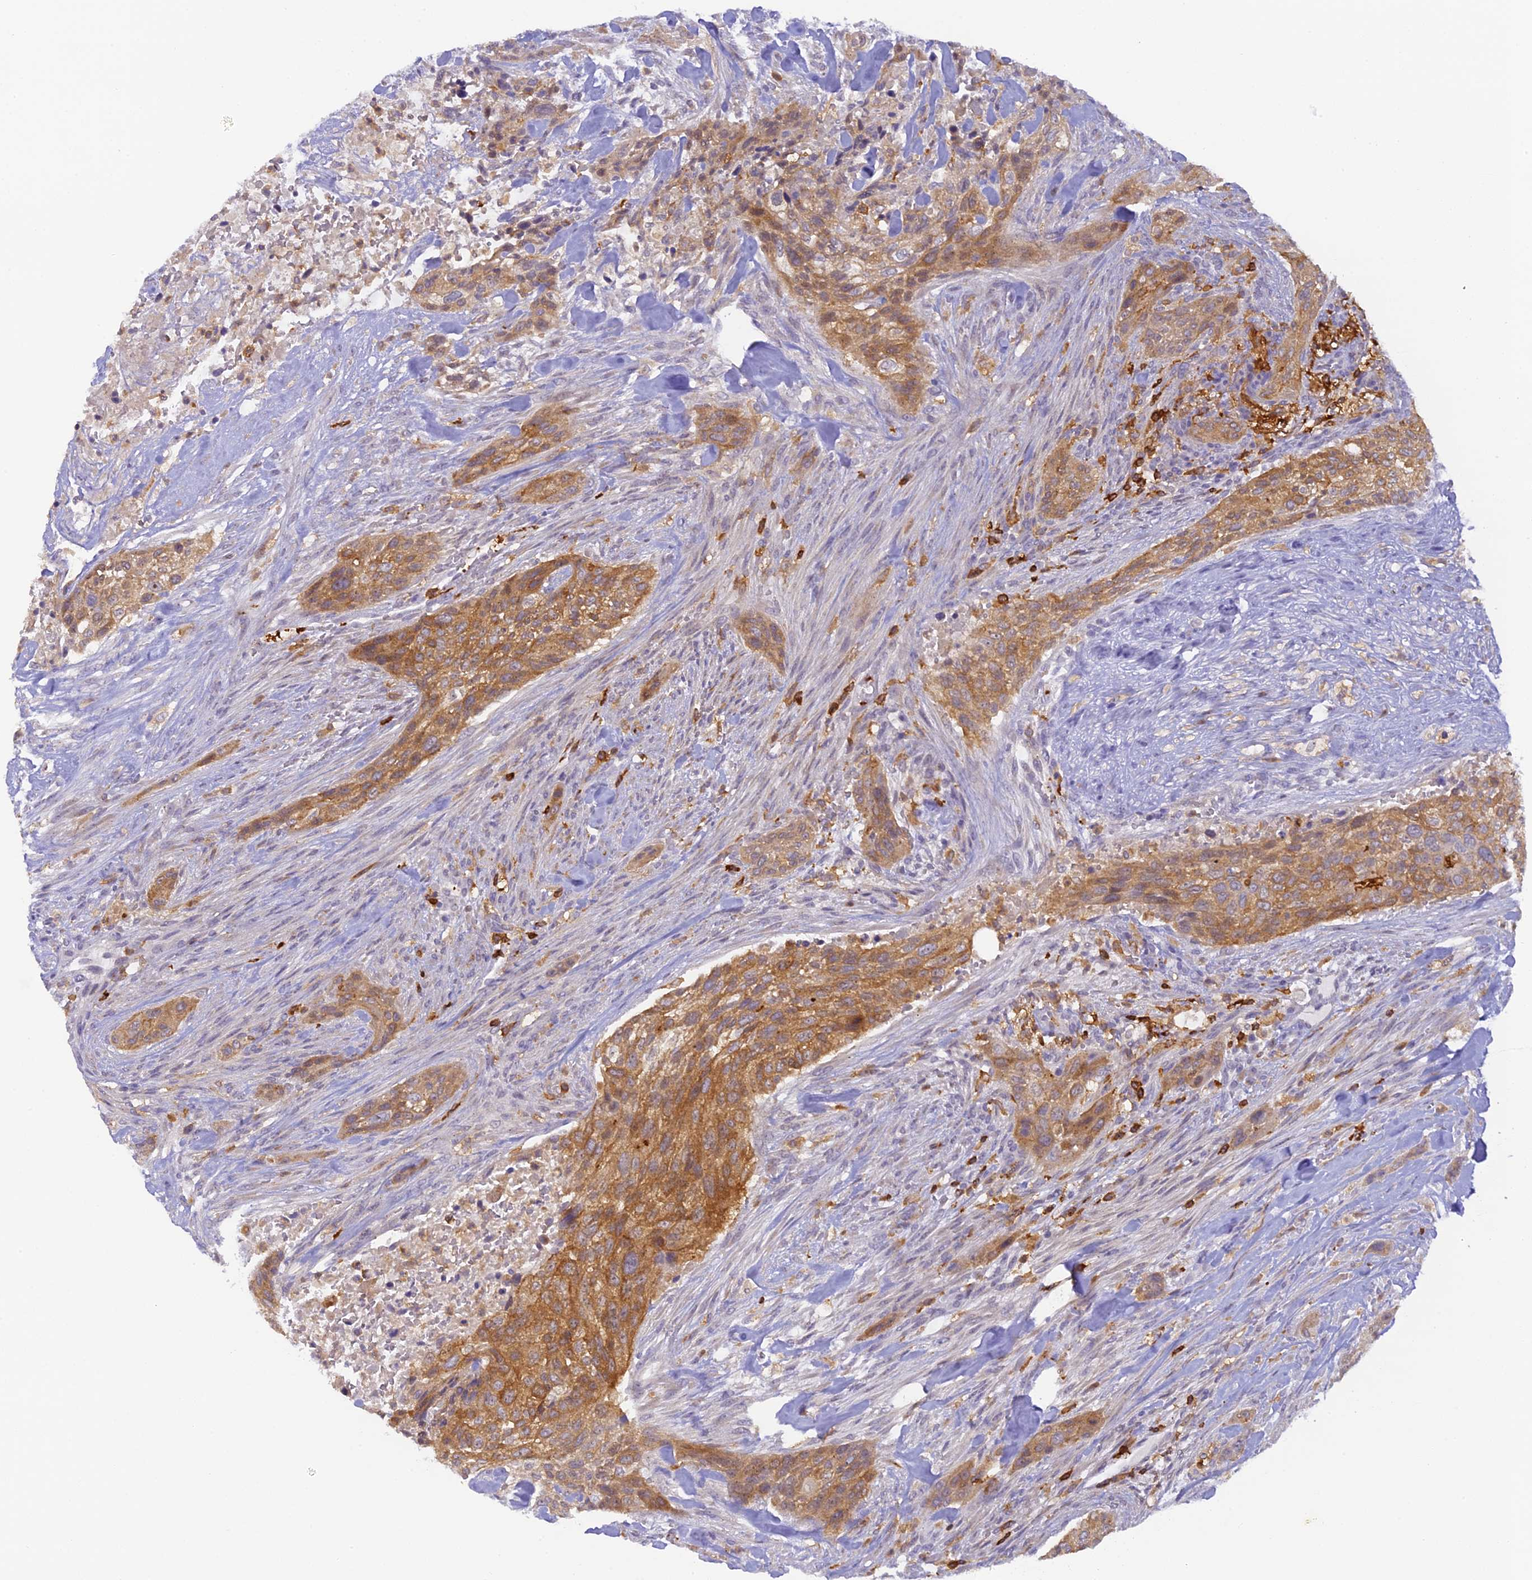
{"staining": {"intensity": "moderate", "quantity": ">75%", "location": "cytoplasmic/membranous"}, "tissue": "urothelial cancer", "cell_type": "Tumor cells", "image_type": "cancer", "snomed": [{"axis": "morphology", "description": "Urothelial carcinoma, High grade"}, {"axis": "topography", "description": "Urinary bladder"}], "caption": "This micrograph exhibits high-grade urothelial carcinoma stained with IHC to label a protein in brown. The cytoplasmic/membranous of tumor cells show moderate positivity for the protein. Nuclei are counter-stained blue.", "gene": "FYB1", "patient": {"sex": "male", "age": 35}}